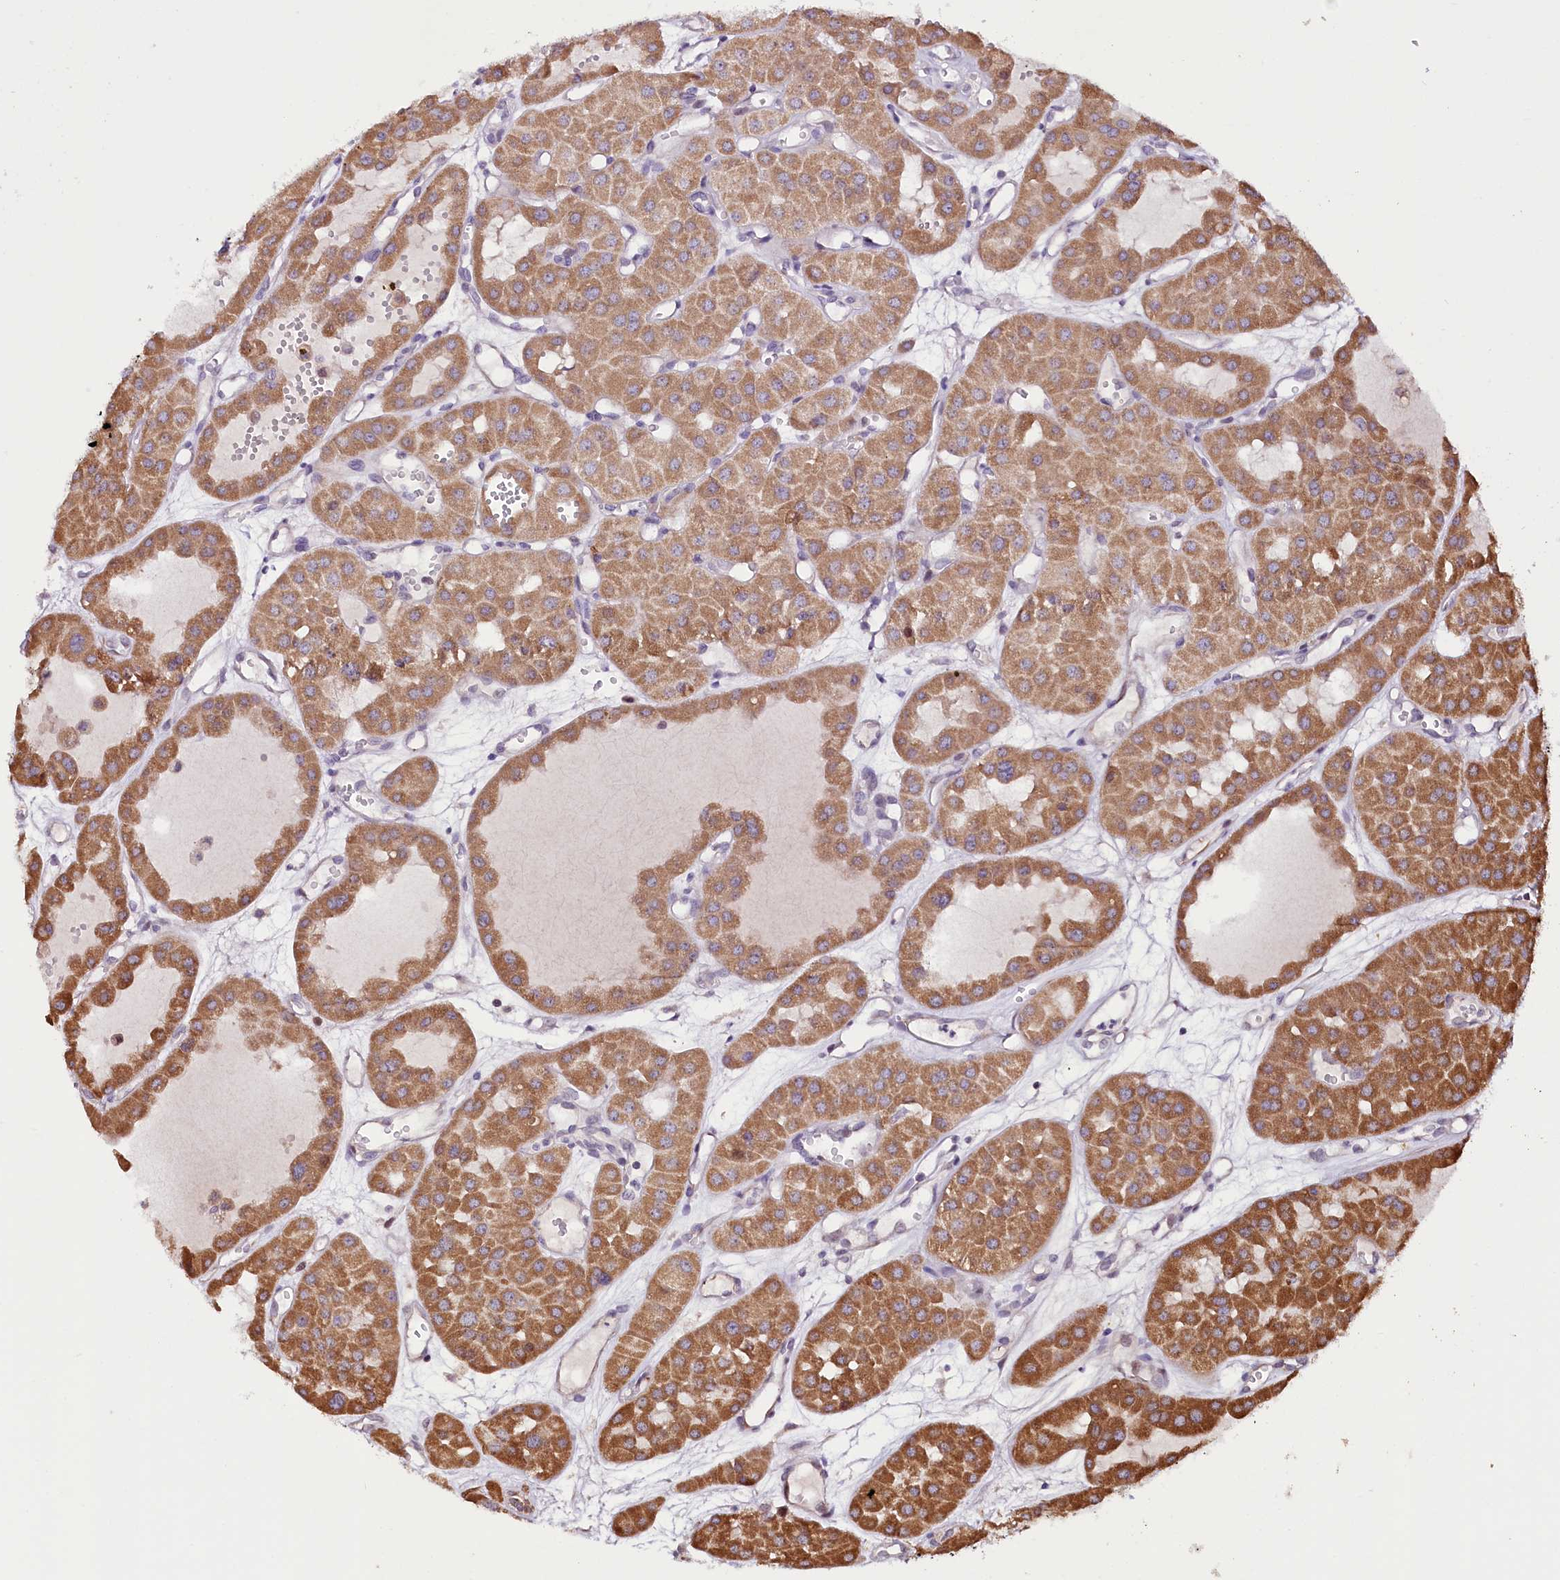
{"staining": {"intensity": "moderate", "quantity": ">75%", "location": "cytoplasmic/membranous"}, "tissue": "renal cancer", "cell_type": "Tumor cells", "image_type": "cancer", "snomed": [{"axis": "morphology", "description": "Carcinoma, NOS"}, {"axis": "topography", "description": "Kidney"}], "caption": "A brown stain labels moderate cytoplasmic/membranous positivity of a protein in human renal carcinoma tumor cells.", "gene": "ST7", "patient": {"sex": "female", "age": 75}}